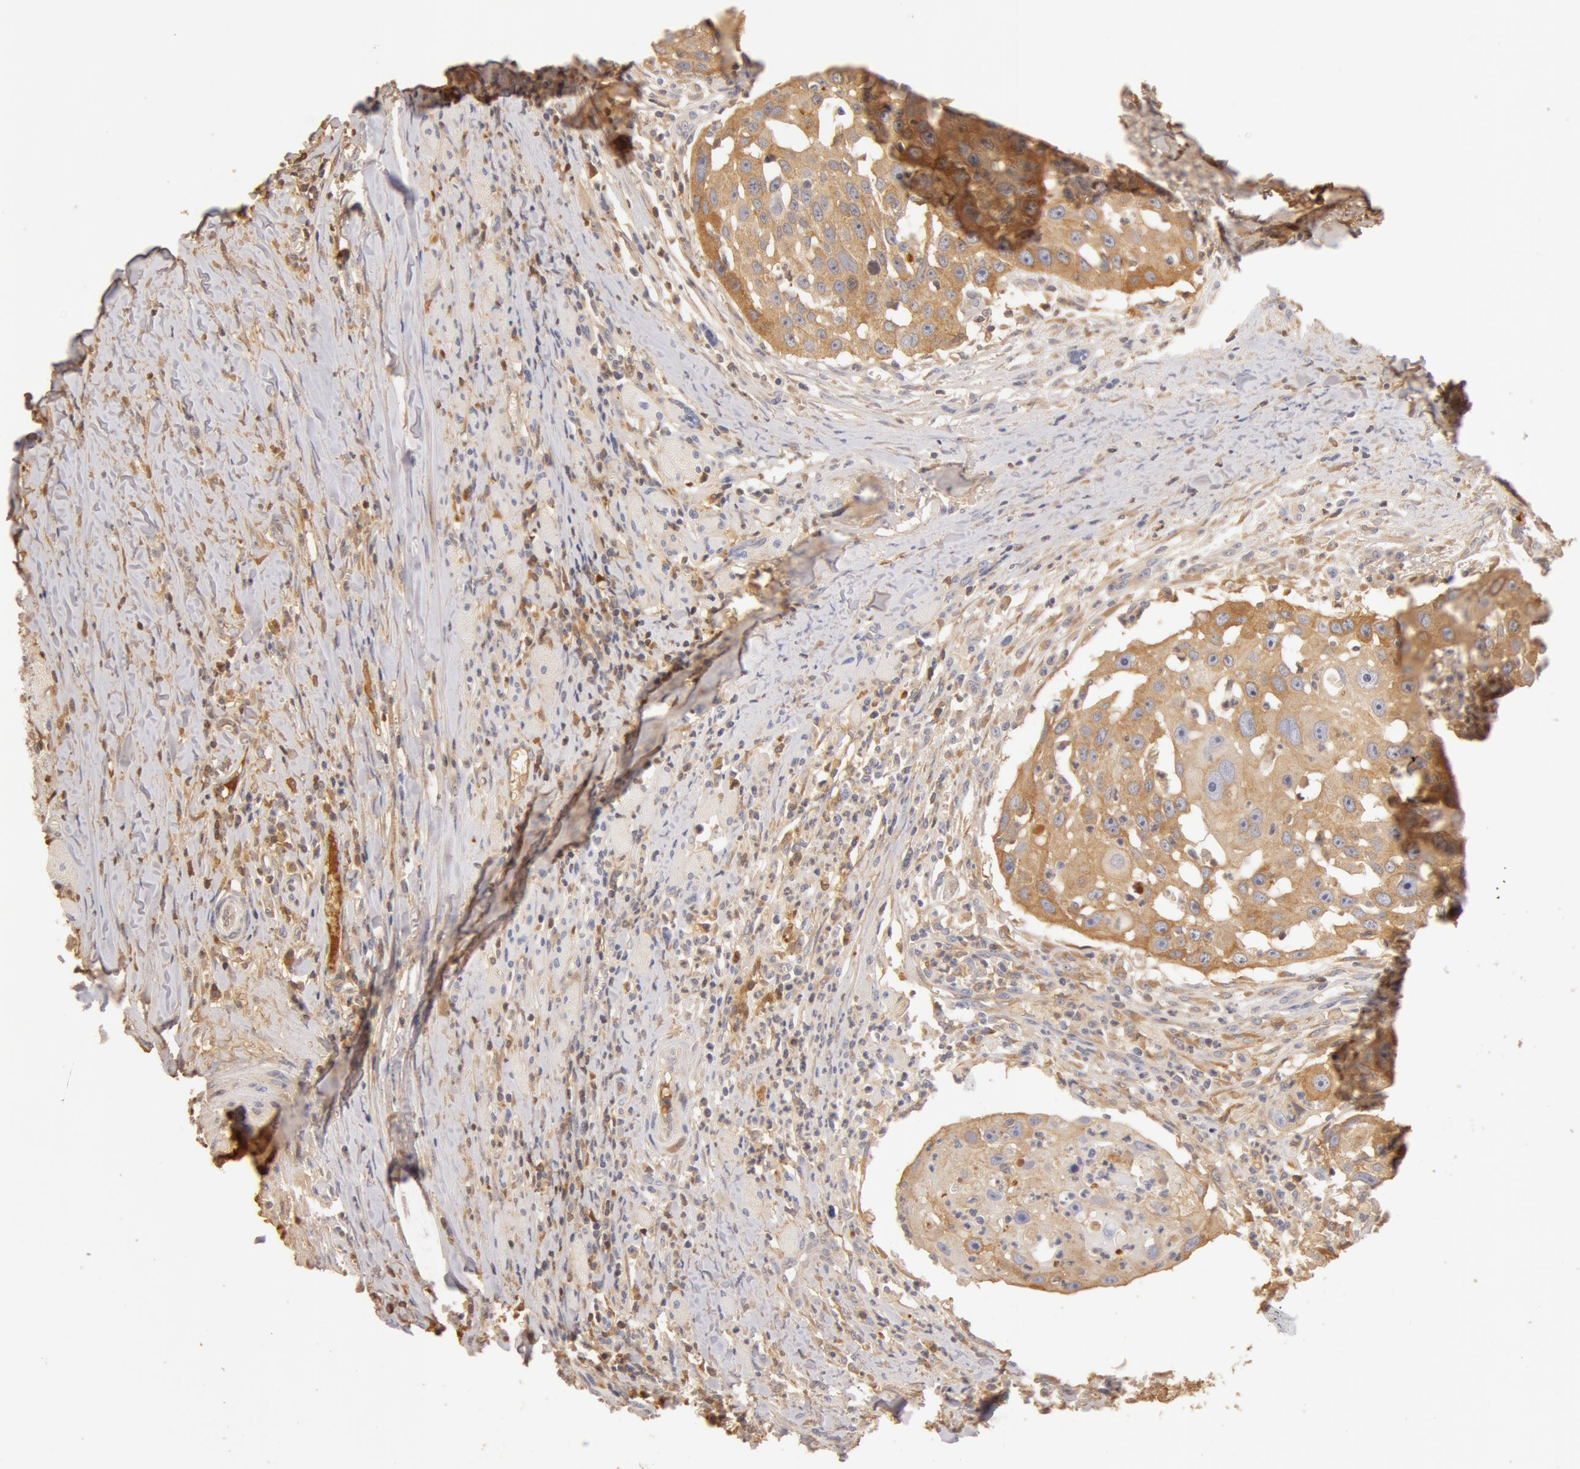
{"staining": {"intensity": "weak", "quantity": ">75%", "location": "cytoplasmic/membranous"}, "tissue": "head and neck cancer", "cell_type": "Tumor cells", "image_type": "cancer", "snomed": [{"axis": "morphology", "description": "Squamous cell carcinoma, NOS"}, {"axis": "topography", "description": "Head-Neck"}], "caption": "Head and neck squamous cell carcinoma was stained to show a protein in brown. There is low levels of weak cytoplasmic/membranous staining in approximately >75% of tumor cells. (DAB IHC, brown staining for protein, blue staining for nuclei).", "gene": "TF", "patient": {"sex": "male", "age": 64}}